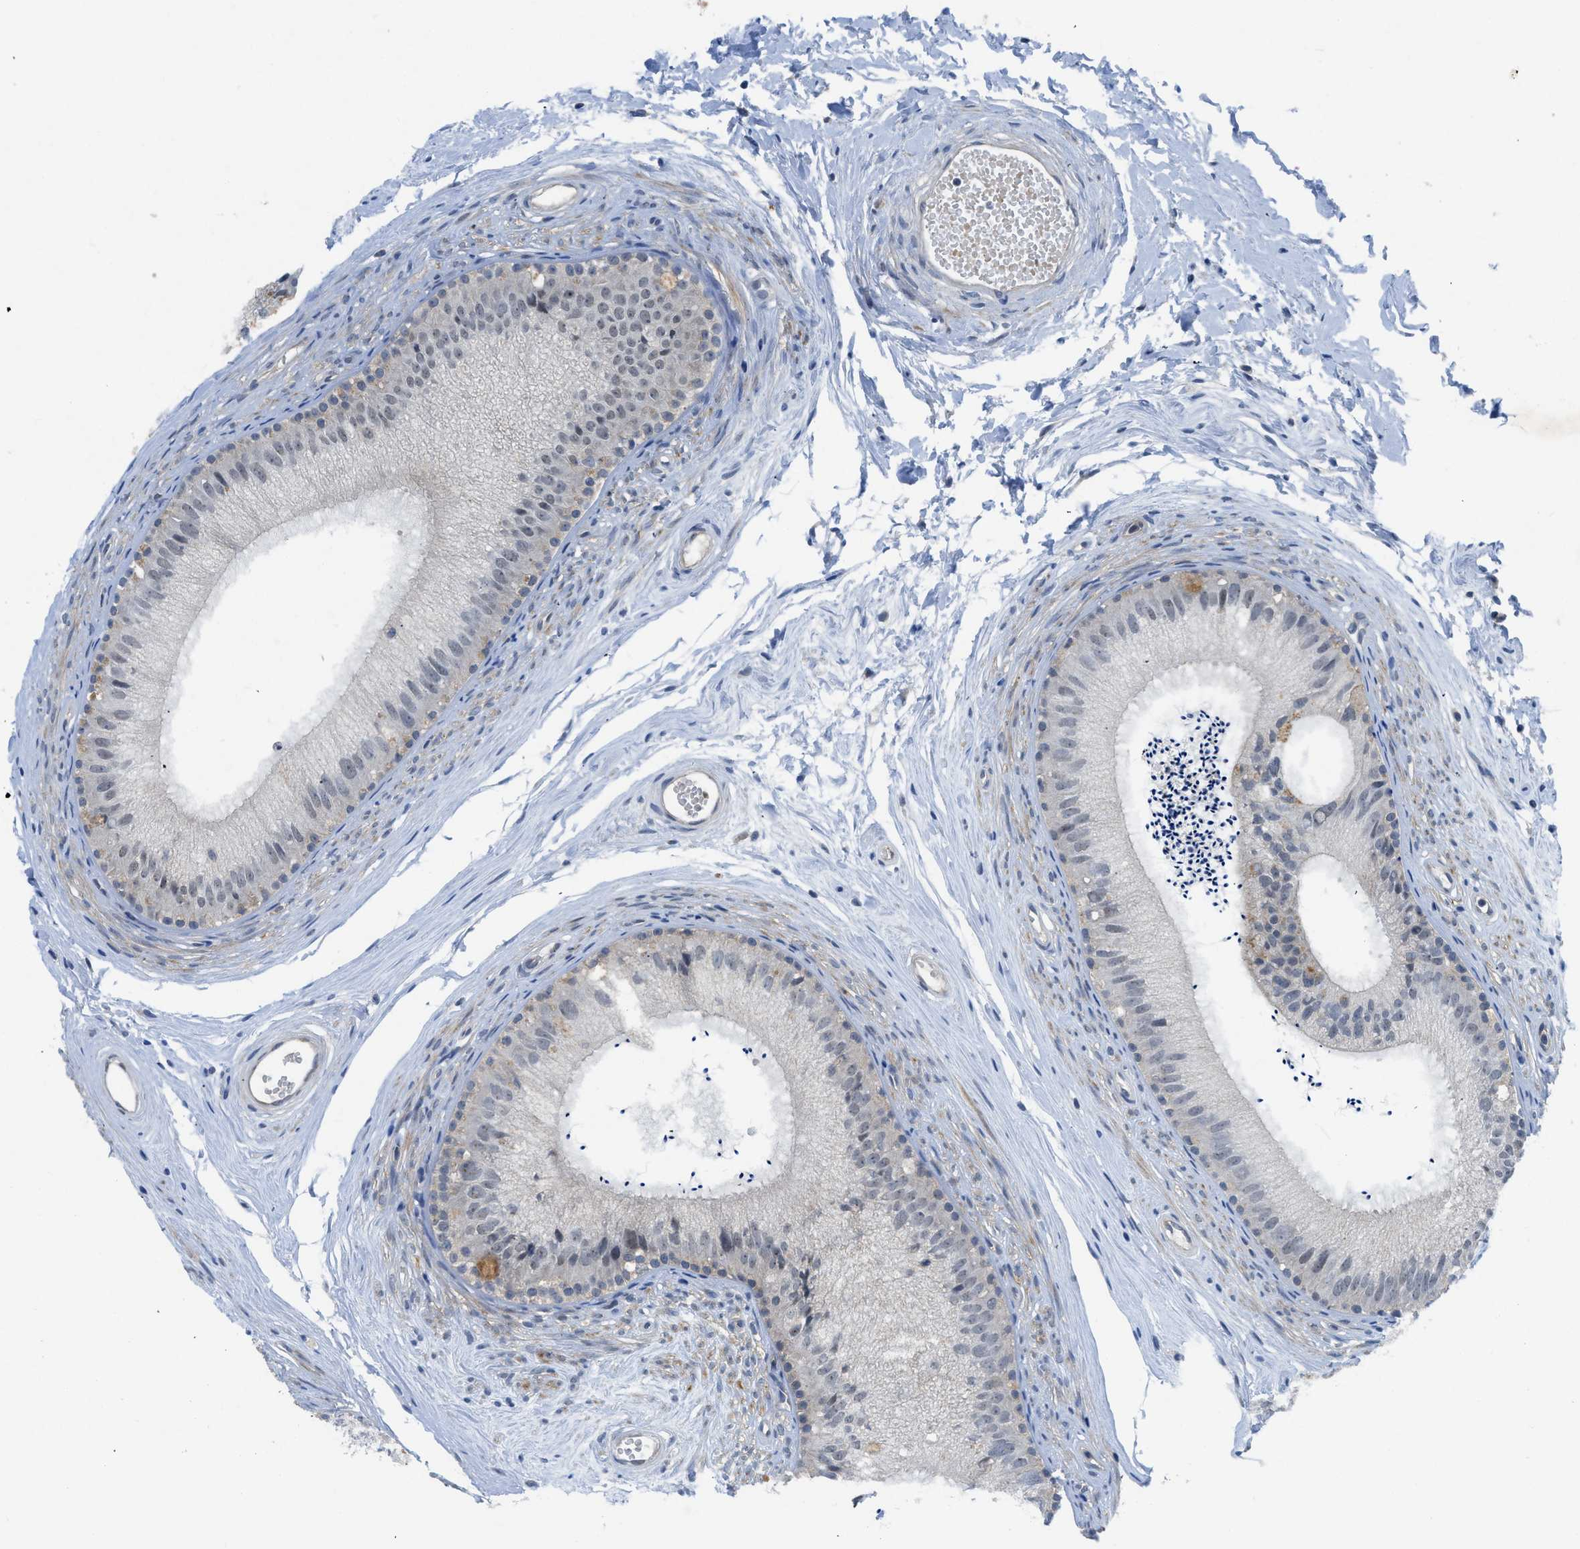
{"staining": {"intensity": "negative", "quantity": "none", "location": "none"}, "tissue": "epididymis", "cell_type": "Glandular cells", "image_type": "normal", "snomed": [{"axis": "morphology", "description": "Normal tissue, NOS"}, {"axis": "topography", "description": "Epididymis"}], "caption": "Glandular cells are negative for protein expression in normal human epididymis. (Stains: DAB (3,3'-diaminobenzidine) immunohistochemistry (IHC) with hematoxylin counter stain, Microscopy: brightfield microscopy at high magnification).", "gene": "PANX1", "patient": {"sex": "male", "age": 56}}